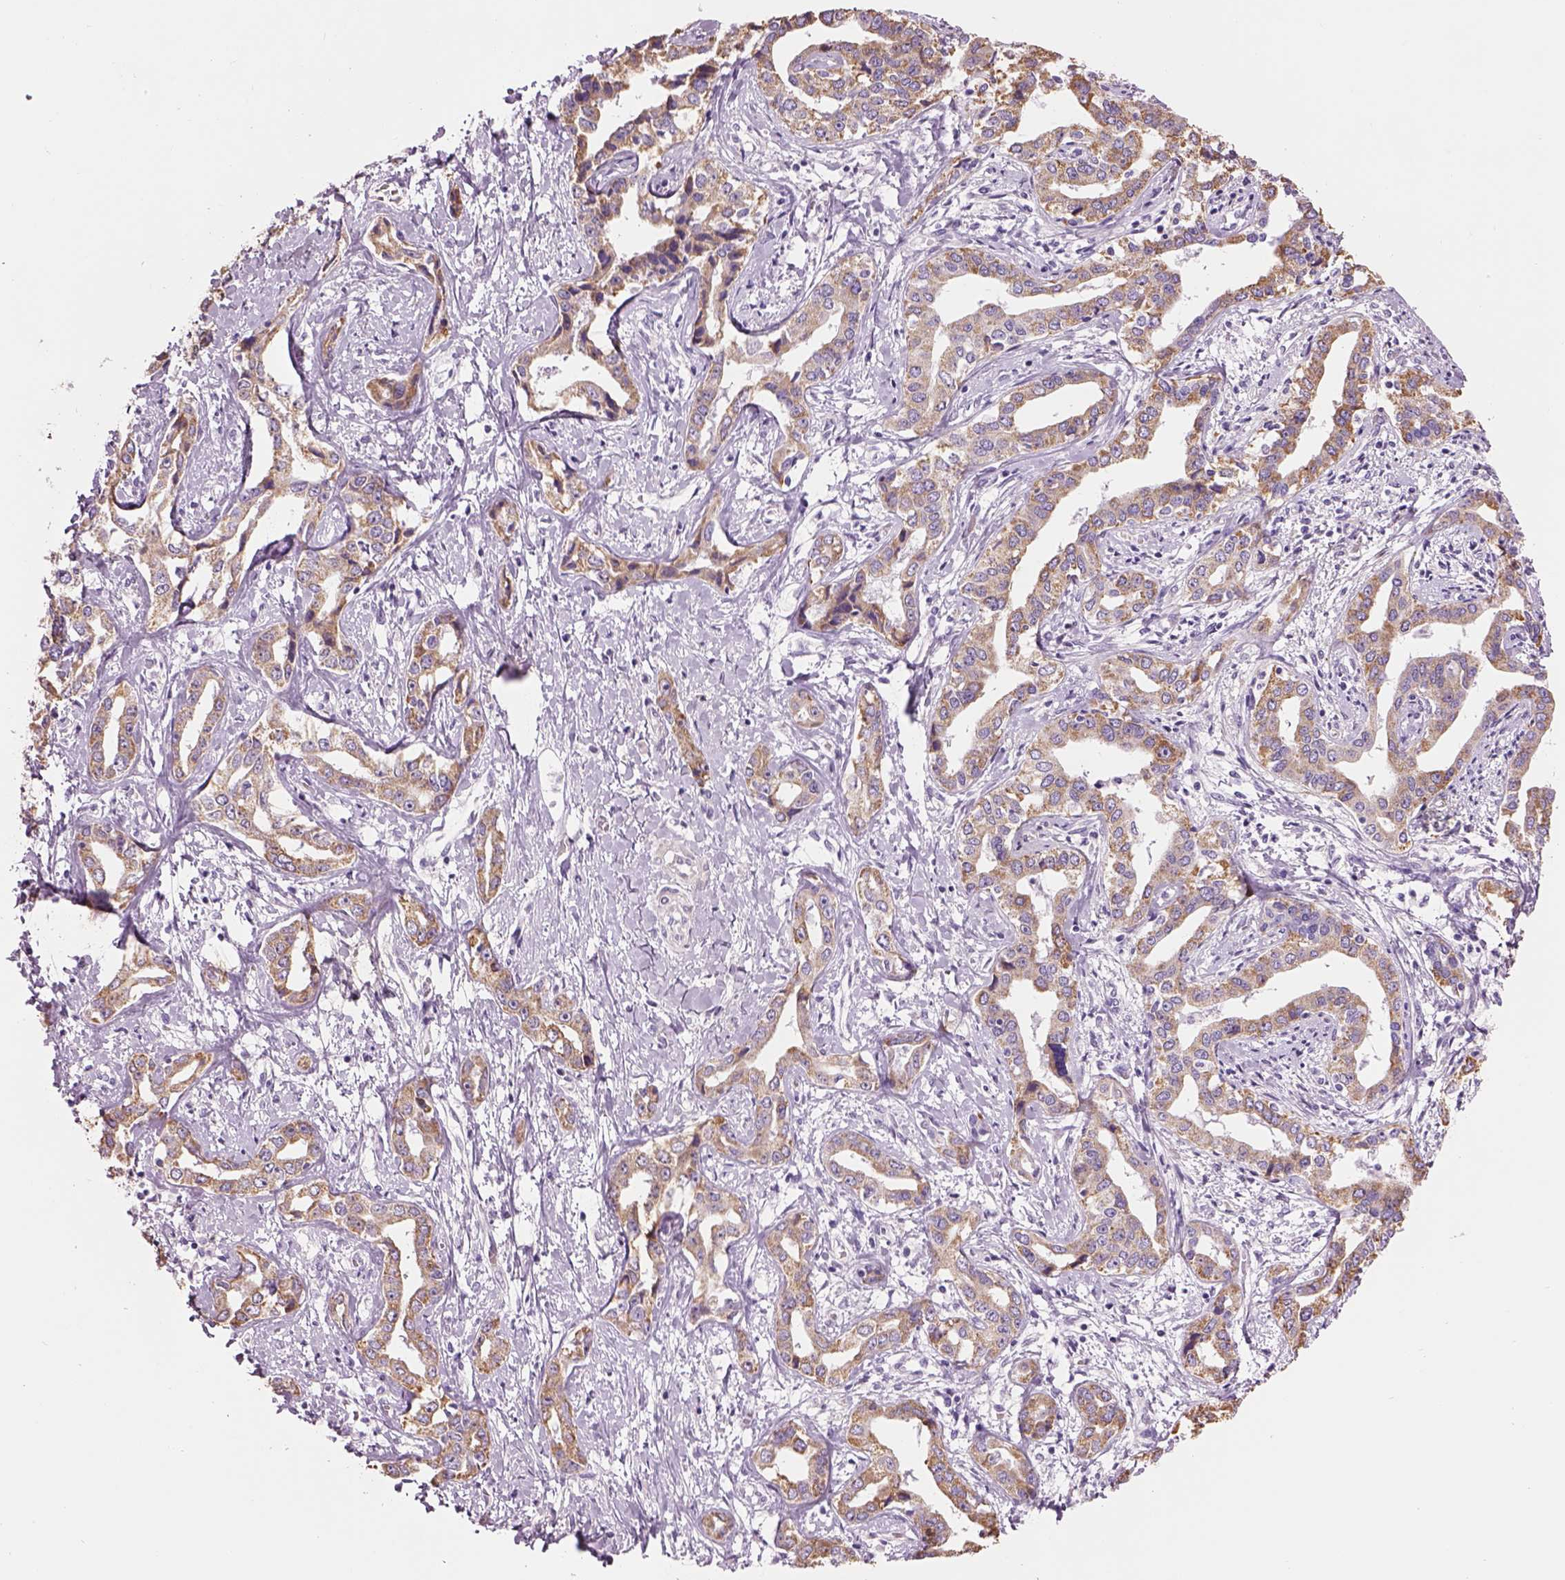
{"staining": {"intensity": "moderate", "quantity": "25%-75%", "location": "cytoplasmic/membranous"}, "tissue": "liver cancer", "cell_type": "Tumor cells", "image_type": "cancer", "snomed": [{"axis": "morphology", "description": "Cholangiocarcinoma"}, {"axis": "topography", "description": "Liver"}], "caption": "About 25%-75% of tumor cells in human liver cancer show moderate cytoplasmic/membranous protein staining as visualized by brown immunohistochemical staining.", "gene": "IFT52", "patient": {"sex": "male", "age": 59}}